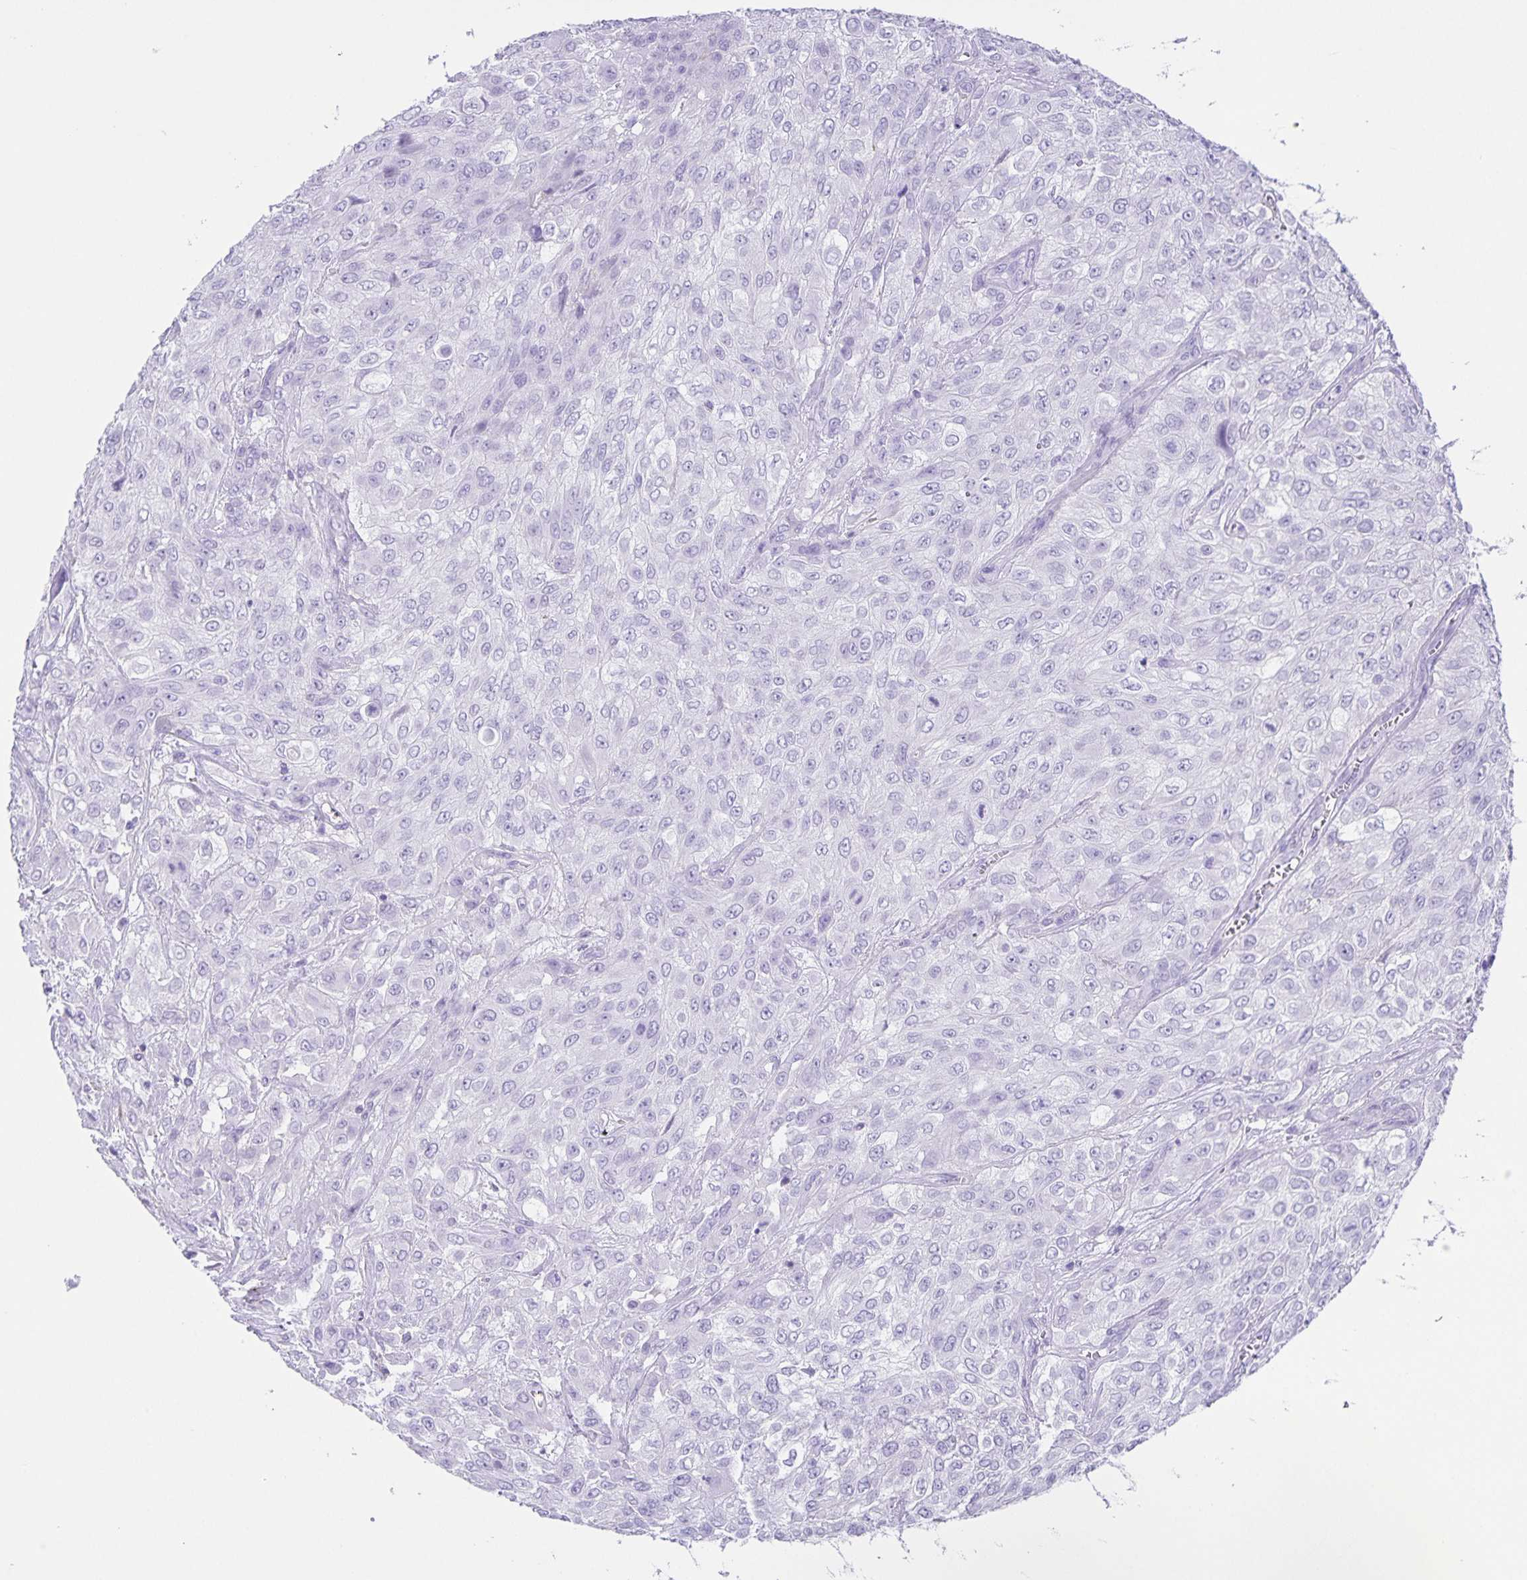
{"staining": {"intensity": "negative", "quantity": "none", "location": "none"}, "tissue": "urothelial cancer", "cell_type": "Tumor cells", "image_type": "cancer", "snomed": [{"axis": "morphology", "description": "Urothelial carcinoma, High grade"}, {"axis": "topography", "description": "Urinary bladder"}], "caption": "An IHC micrograph of urothelial carcinoma (high-grade) is shown. There is no staining in tumor cells of urothelial carcinoma (high-grade).", "gene": "UBQLN3", "patient": {"sex": "male", "age": 57}}